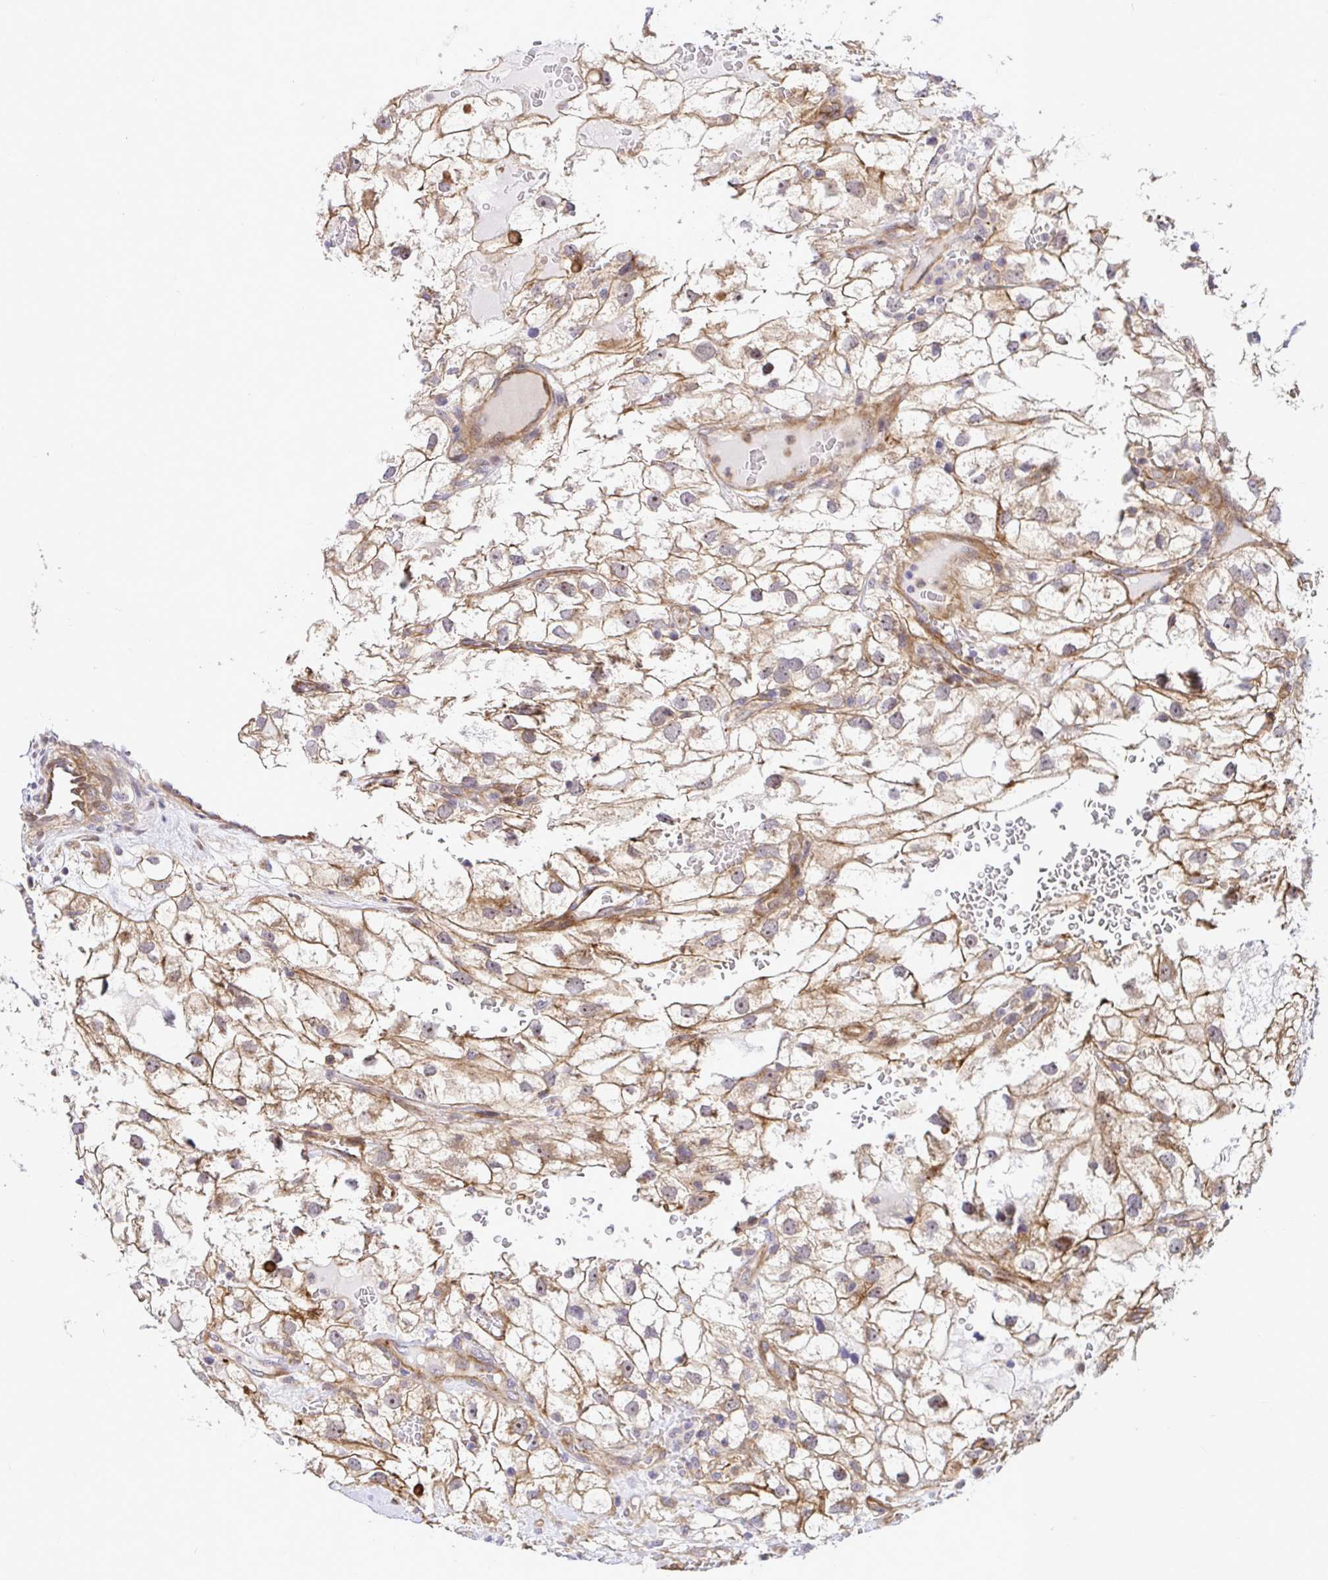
{"staining": {"intensity": "moderate", "quantity": "25%-75%", "location": "cytoplasmic/membranous"}, "tissue": "renal cancer", "cell_type": "Tumor cells", "image_type": "cancer", "snomed": [{"axis": "morphology", "description": "Adenocarcinoma, NOS"}, {"axis": "topography", "description": "Kidney"}], "caption": "This histopathology image demonstrates immunohistochemistry staining of human adenocarcinoma (renal), with medium moderate cytoplasmic/membranous positivity in about 25%-75% of tumor cells.", "gene": "TRIM55", "patient": {"sex": "male", "age": 59}}